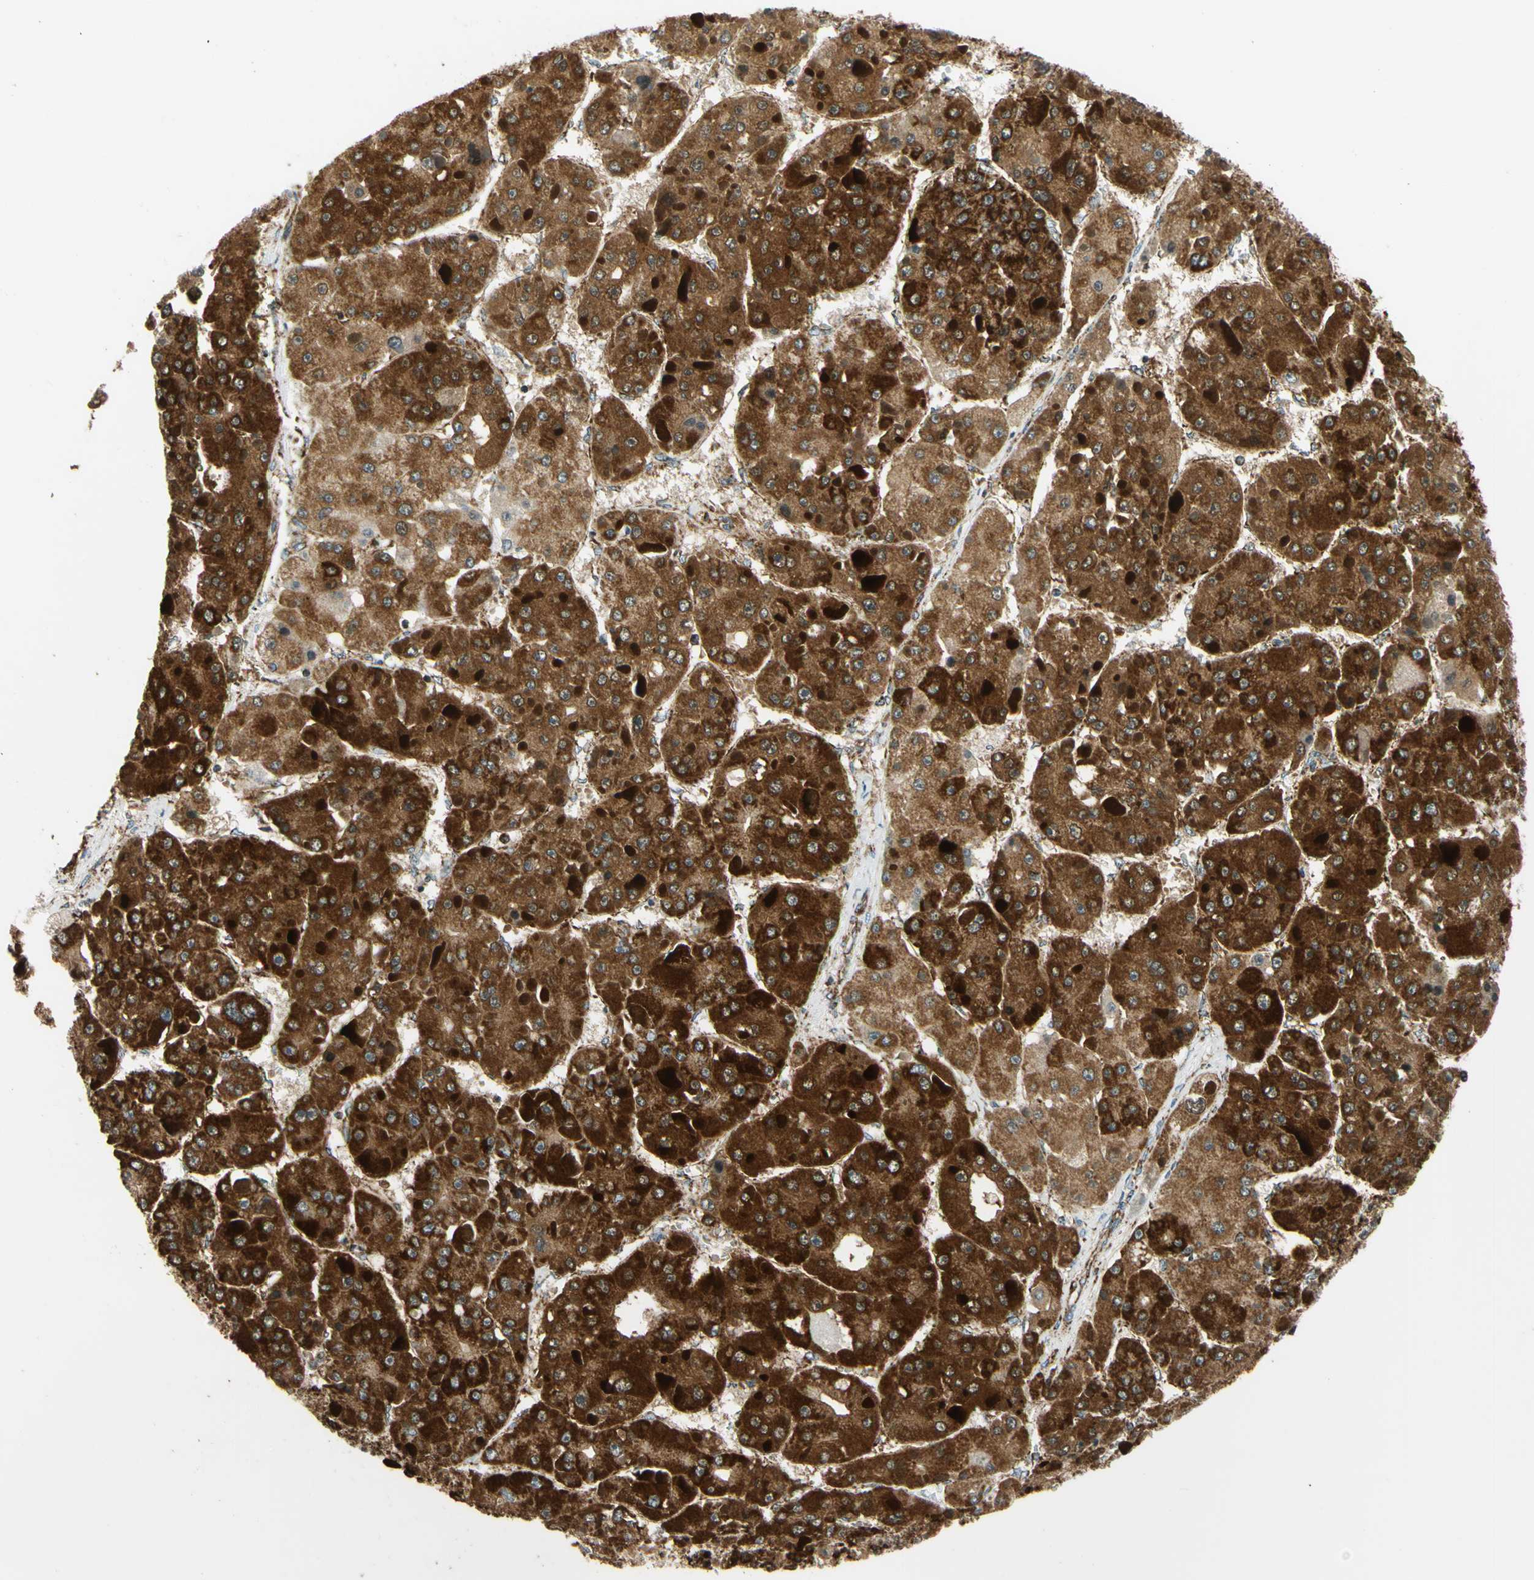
{"staining": {"intensity": "strong", "quantity": ">75%", "location": "cytoplasmic/membranous"}, "tissue": "liver cancer", "cell_type": "Tumor cells", "image_type": "cancer", "snomed": [{"axis": "morphology", "description": "Carcinoma, Hepatocellular, NOS"}, {"axis": "topography", "description": "Liver"}], "caption": "Immunohistochemical staining of human liver cancer (hepatocellular carcinoma) exhibits strong cytoplasmic/membranous protein staining in approximately >75% of tumor cells.", "gene": "MAVS", "patient": {"sex": "female", "age": 73}}